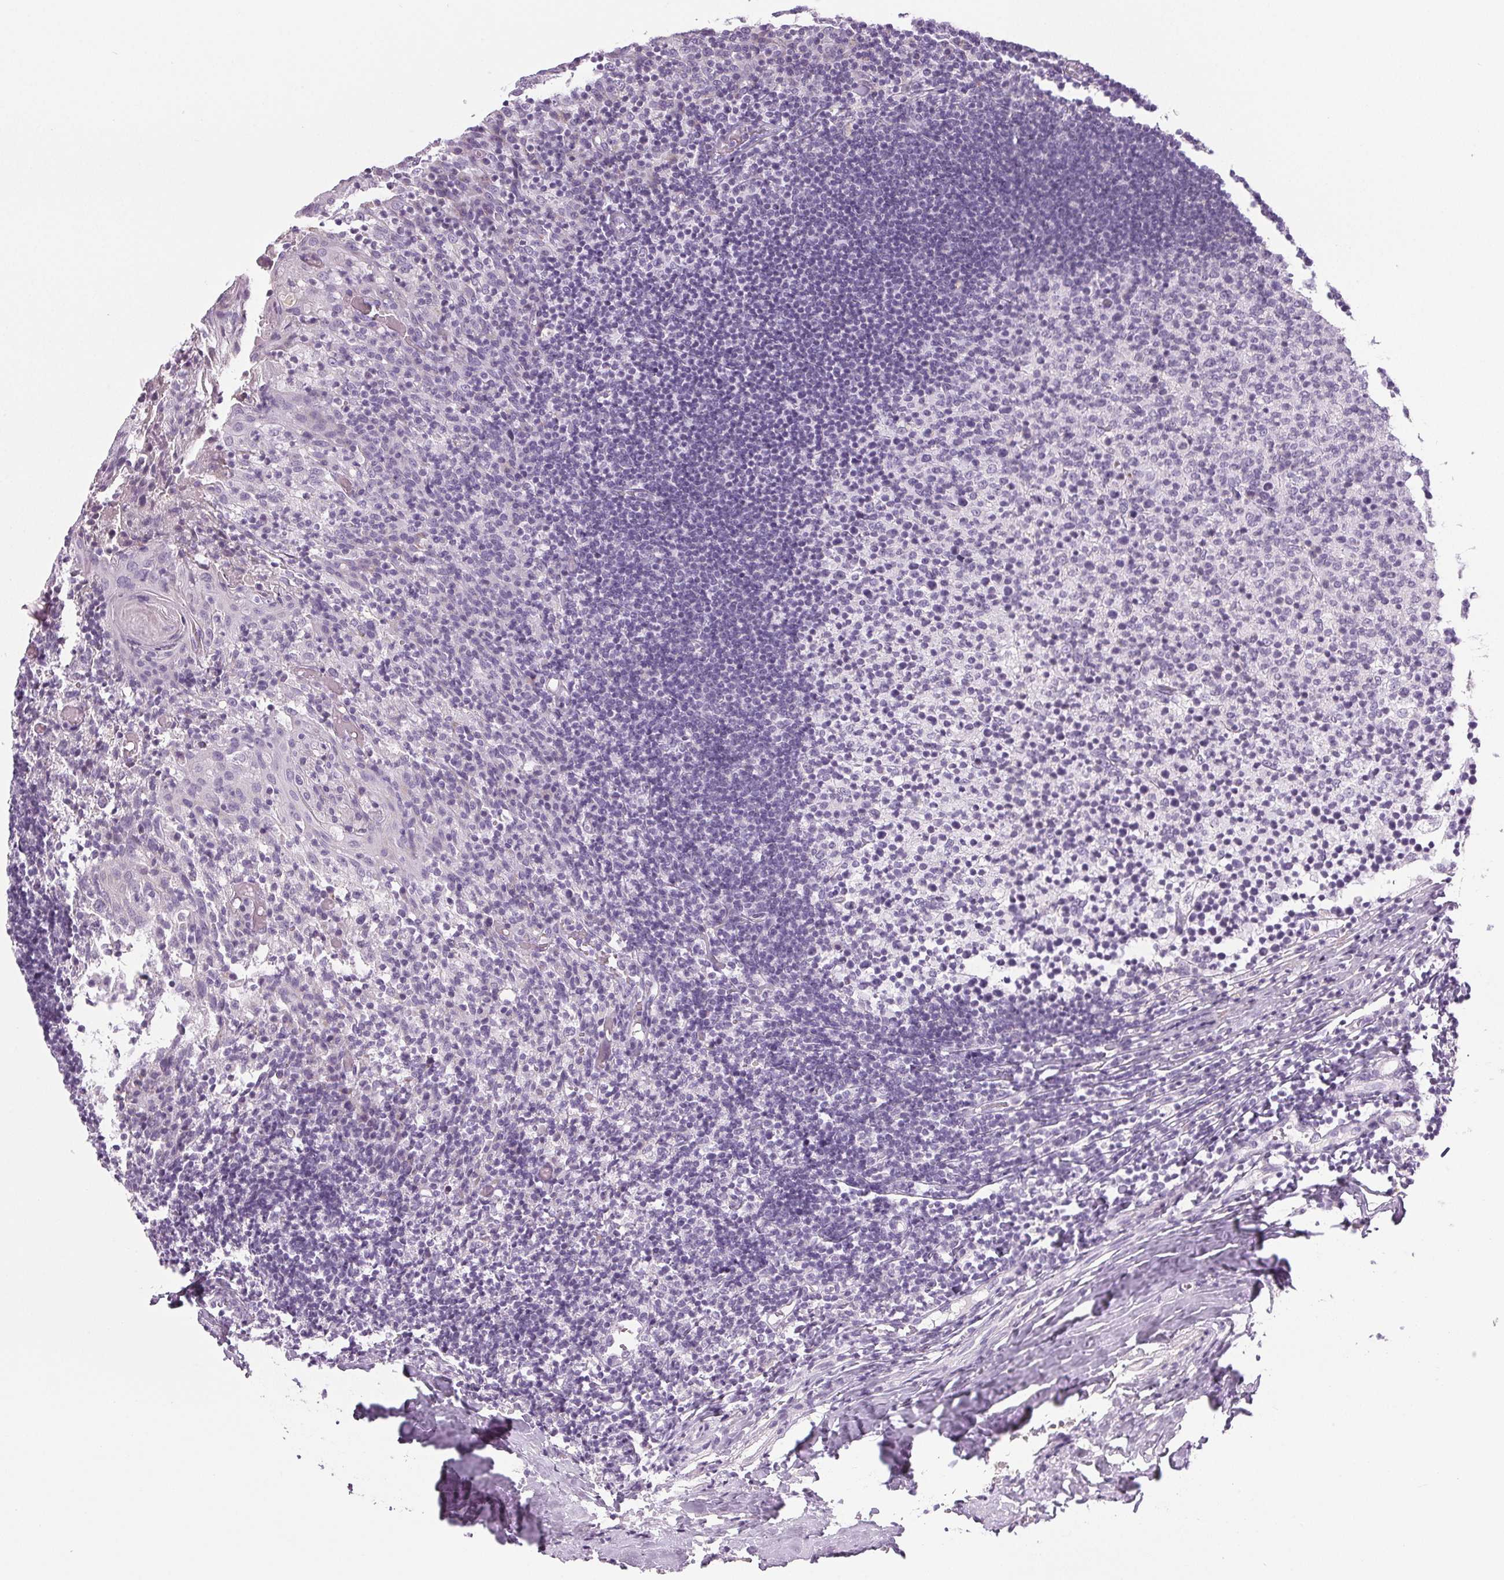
{"staining": {"intensity": "negative", "quantity": "none", "location": "none"}, "tissue": "tonsil", "cell_type": "Germinal center cells", "image_type": "normal", "snomed": [{"axis": "morphology", "description": "Normal tissue, NOS"}, {"axis": "topography", "description": "Tonsil"}], "caption": "This is an IHC micrograph of normal human tonsil. There is no positivity in germinal center cells.", "gene": "COL7A1", "patient": {"sex": "female", "age": 10}}